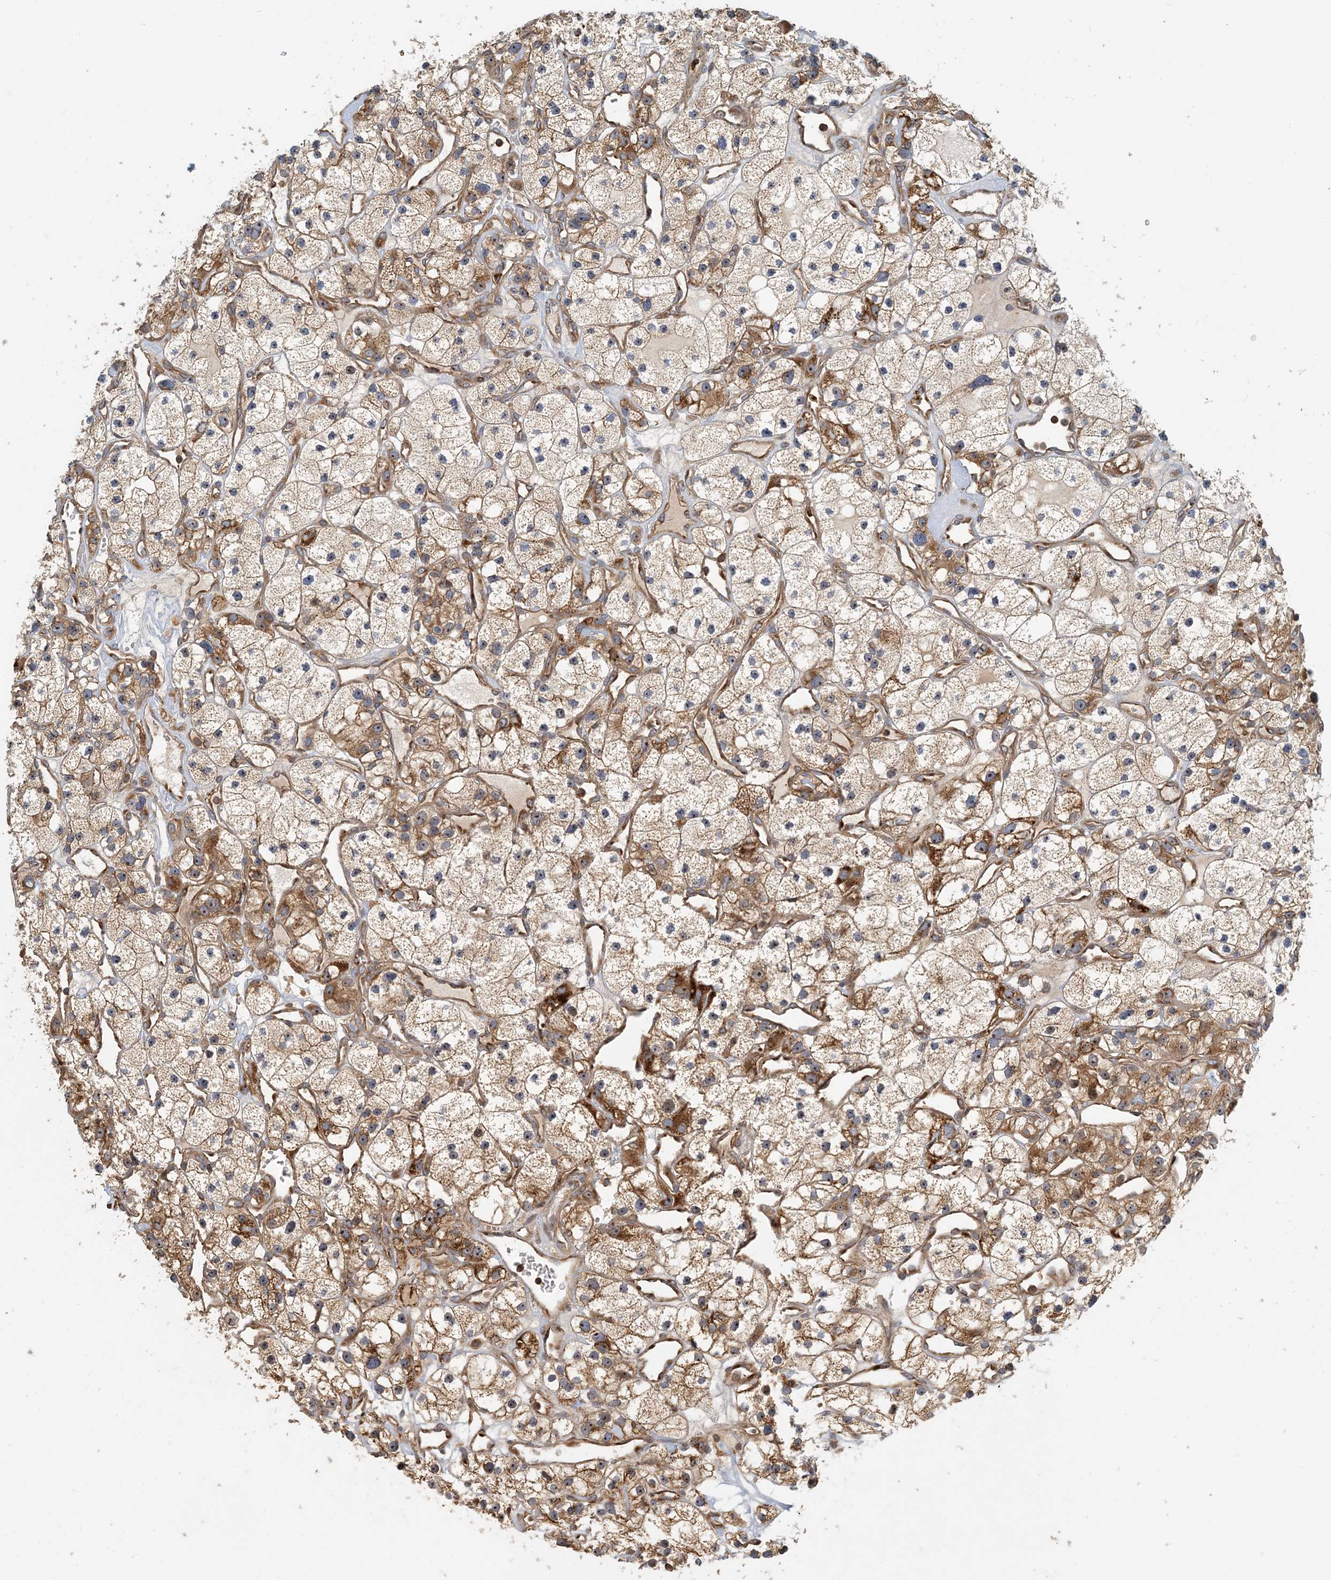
{"staining": {"intensity": "moderate", "quantity": ">75%", "location": "cytoplasmic/membranous"}, "tissue": "renal cancer", "cell_type": "Tumor cells", "image_type": "cancer", "snomed": [{"axis": "morphology", "description": "Adenocarcinoma, NOS"}, {"axis": "topography", "description": "Kidney"}], "caption": "Renal cancer was stained to show a protein in brown. There is medium levels of moderate cytoplasmic/membranous positivity in approximately >75% of tumor cells.", "gene": "COLEC11", "patient": {"sex": "female", "age": 57}}